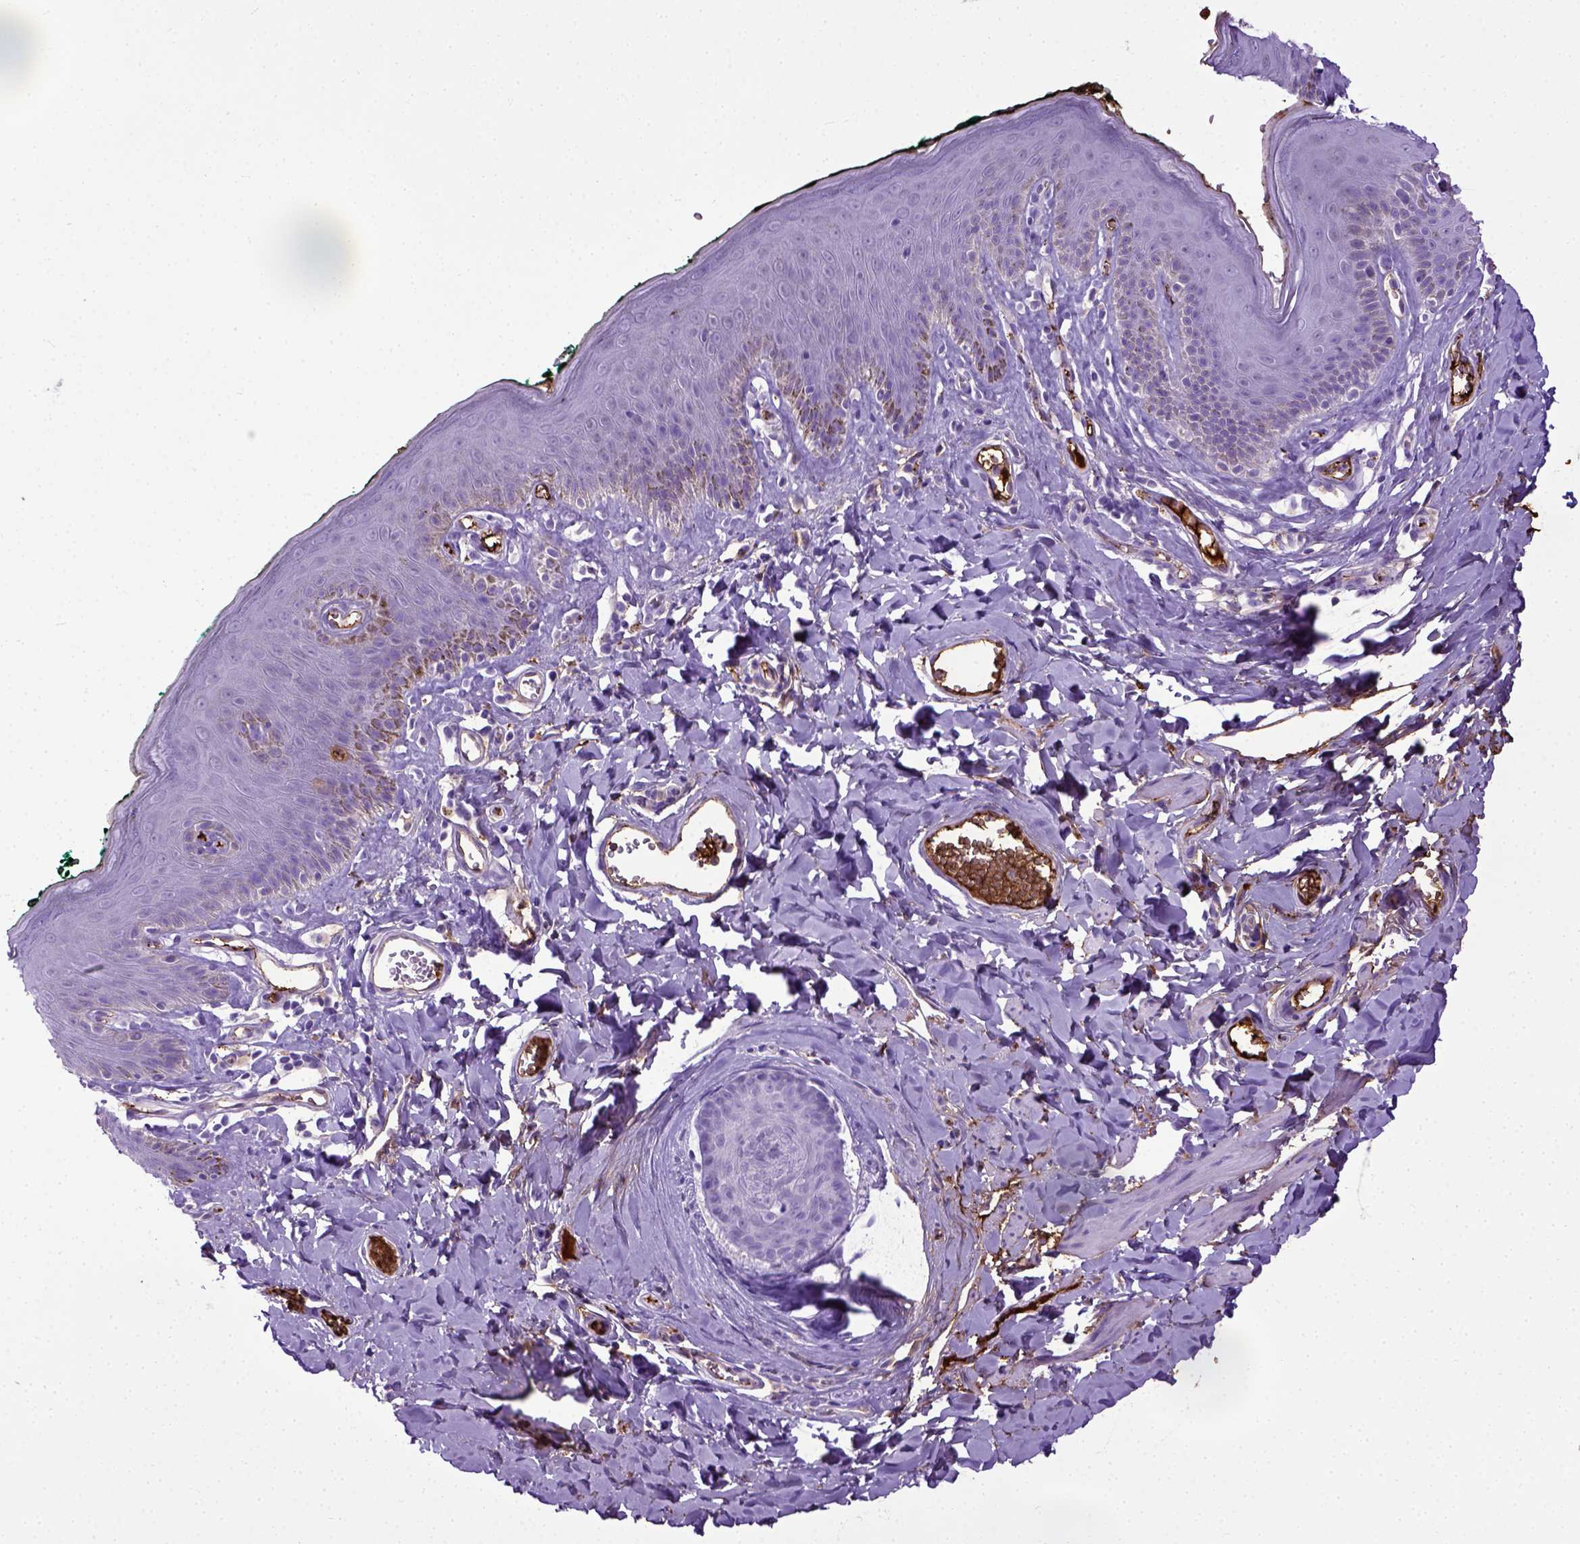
{"staining": {"intensity": "negative", "quantity": "none", "location": "none"}, "tissue": "skin", "cell_type": "Epidermal cells", "image_type": "normal", "snomed": [{"axis": "morphology", "description": "Normal tissue, NOS"}, {"axis": "topography", "description": "Vulva"}, {"axis": "topography", "description": "Peripheral nerve tissue"}], "caption": "DAB immunohistochemical staining of normal skin shows no significant expression in epidermal cells. (Brightfield microscopy of DAB immunohistochemistry (IHC) at high magnification).", "gene": "ADAMTS8", "patient": {"sex": "female", "age": 66}}